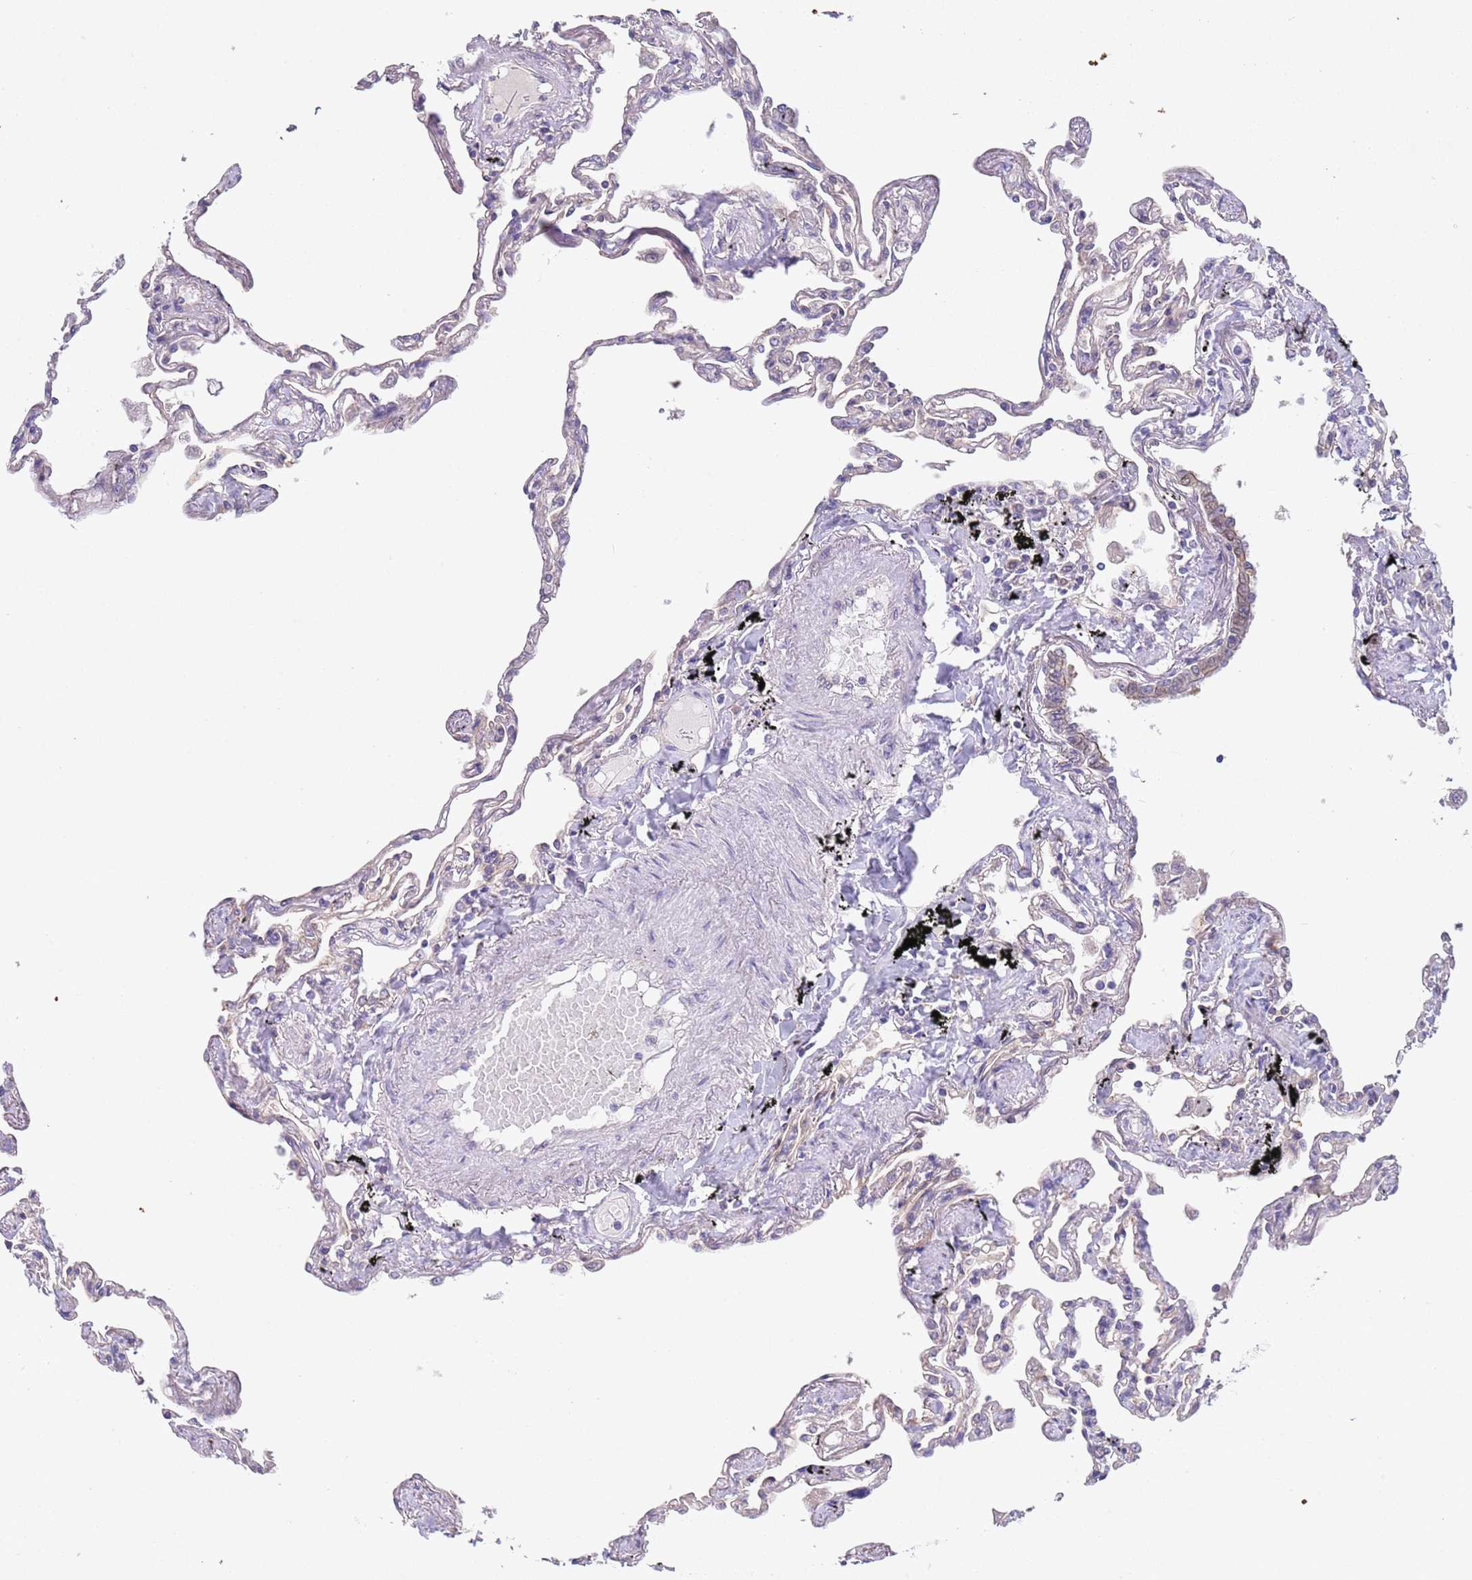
{"staining": {"intensity": "negative", "quantity": "none", "location": "none"}, "tissue": "lung", "cell_type": "Alveolar cells", "image_type": "normal", "snomed": [{"axis": "morphology", "description": "Normal tissue, NOS"}, {"axis": "topography", "description": "Lung"}], "caption": "Immunohistochemistry (IHC) of unremarkable human lung demonstrates no positivity in alveolar cells. (DAB IHC with hematoxylin counter stain).", "gene": "TRMT10A", "patient": {"sex": "female", "age": 67}}